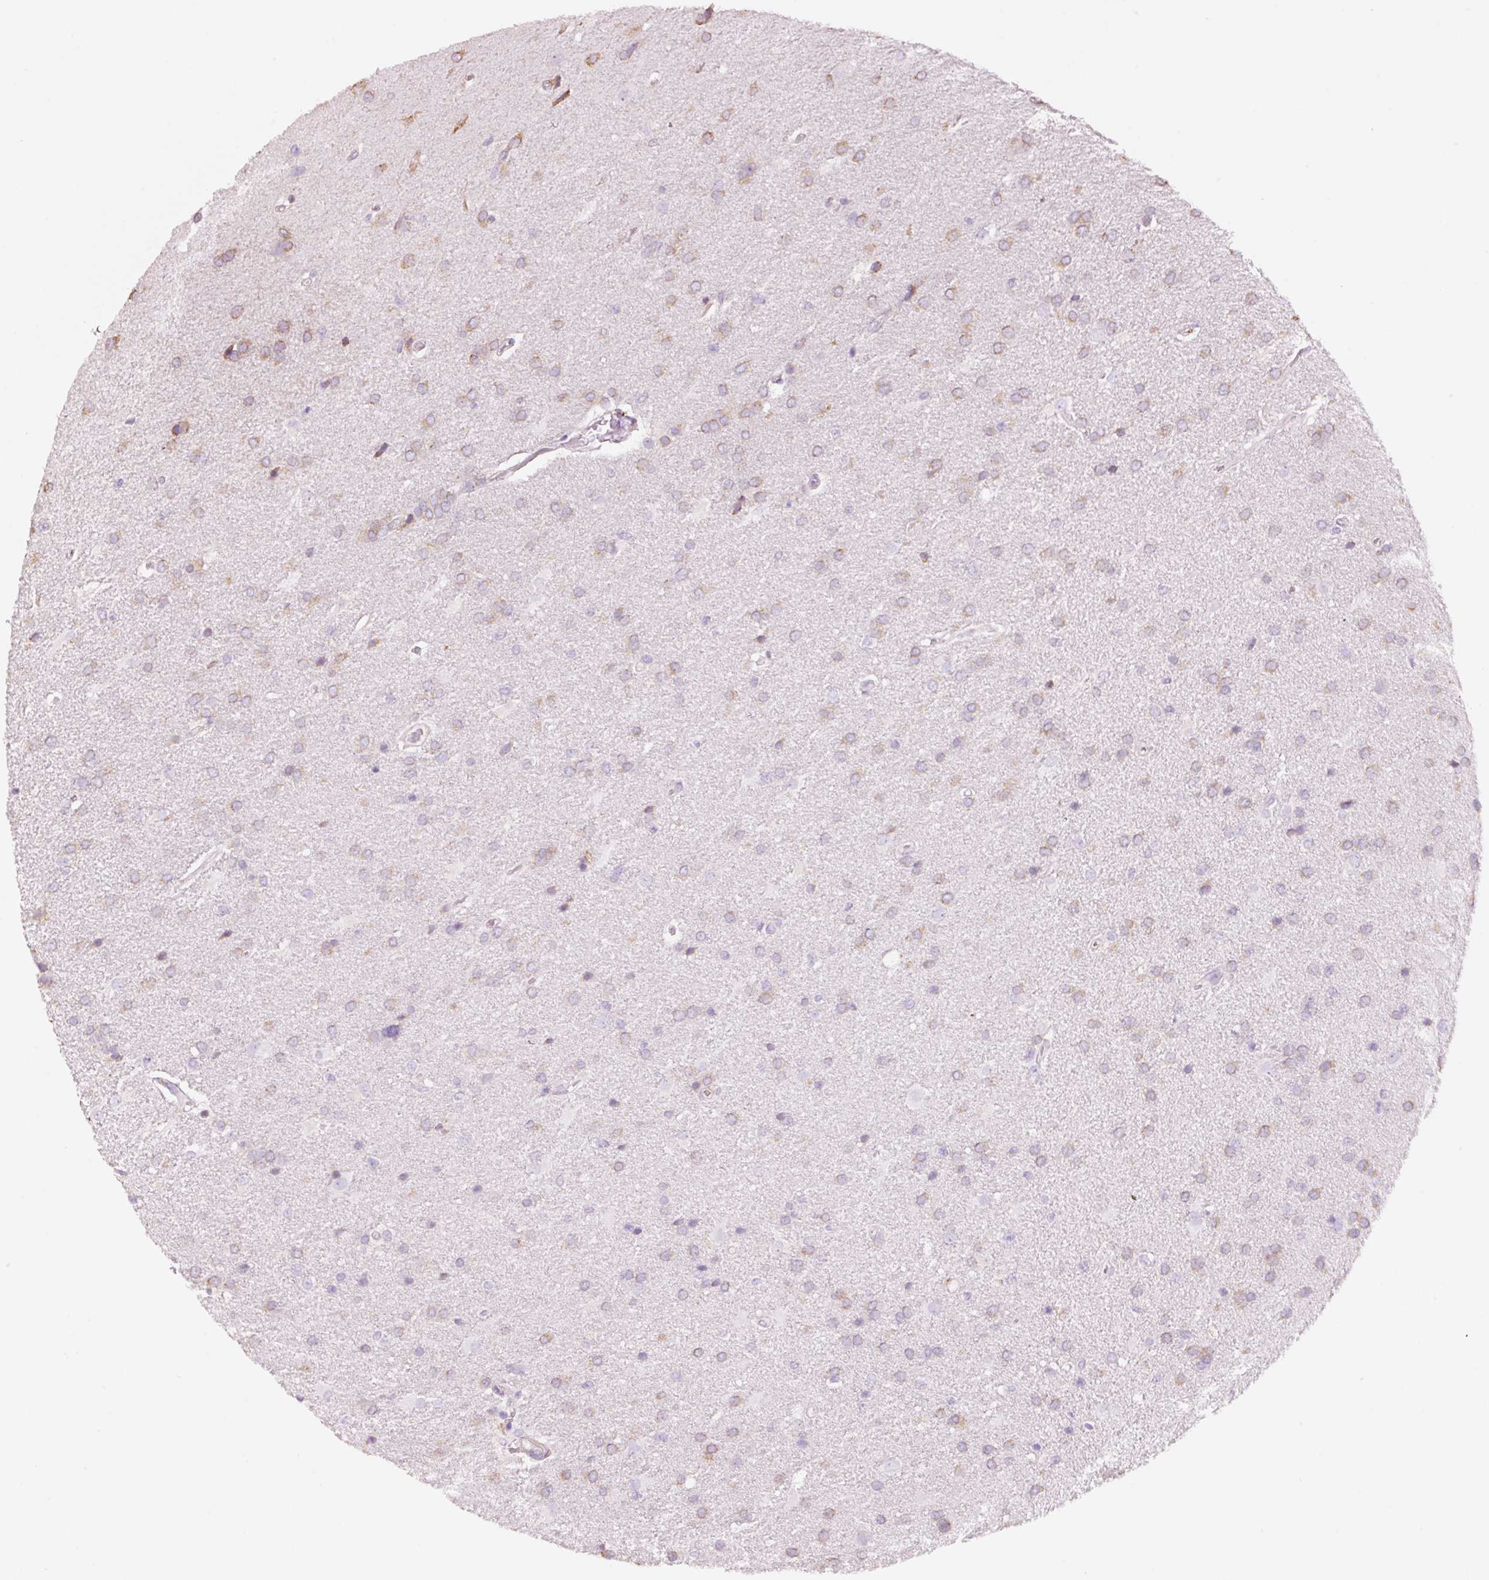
{"staining": {"intensity": "weak", "quantity": "25%-75%", "location": "cytoplasmic/membranous"}, "tissue": "glioma", "cell_type": "Tumor cells", "image_type": "cancer", "snomed": [{"axis": "morphology", "description": "Glioma, malignant, High grade"}, {"axis": "topography", "description": "Brain"}], "caption": "The micrograph displays a brown stain indicating the presence of a protein in the cytoplasmic/membranous of tumor cells in glioma. The protein is stained brown, and the nuclei are stained in blue (DAB (3,3'-diaminobenzidine) IHC with brightfield microscopy, high magnification).", "gene": "GCG", "patient": {"sex": "male", "age": 56}}